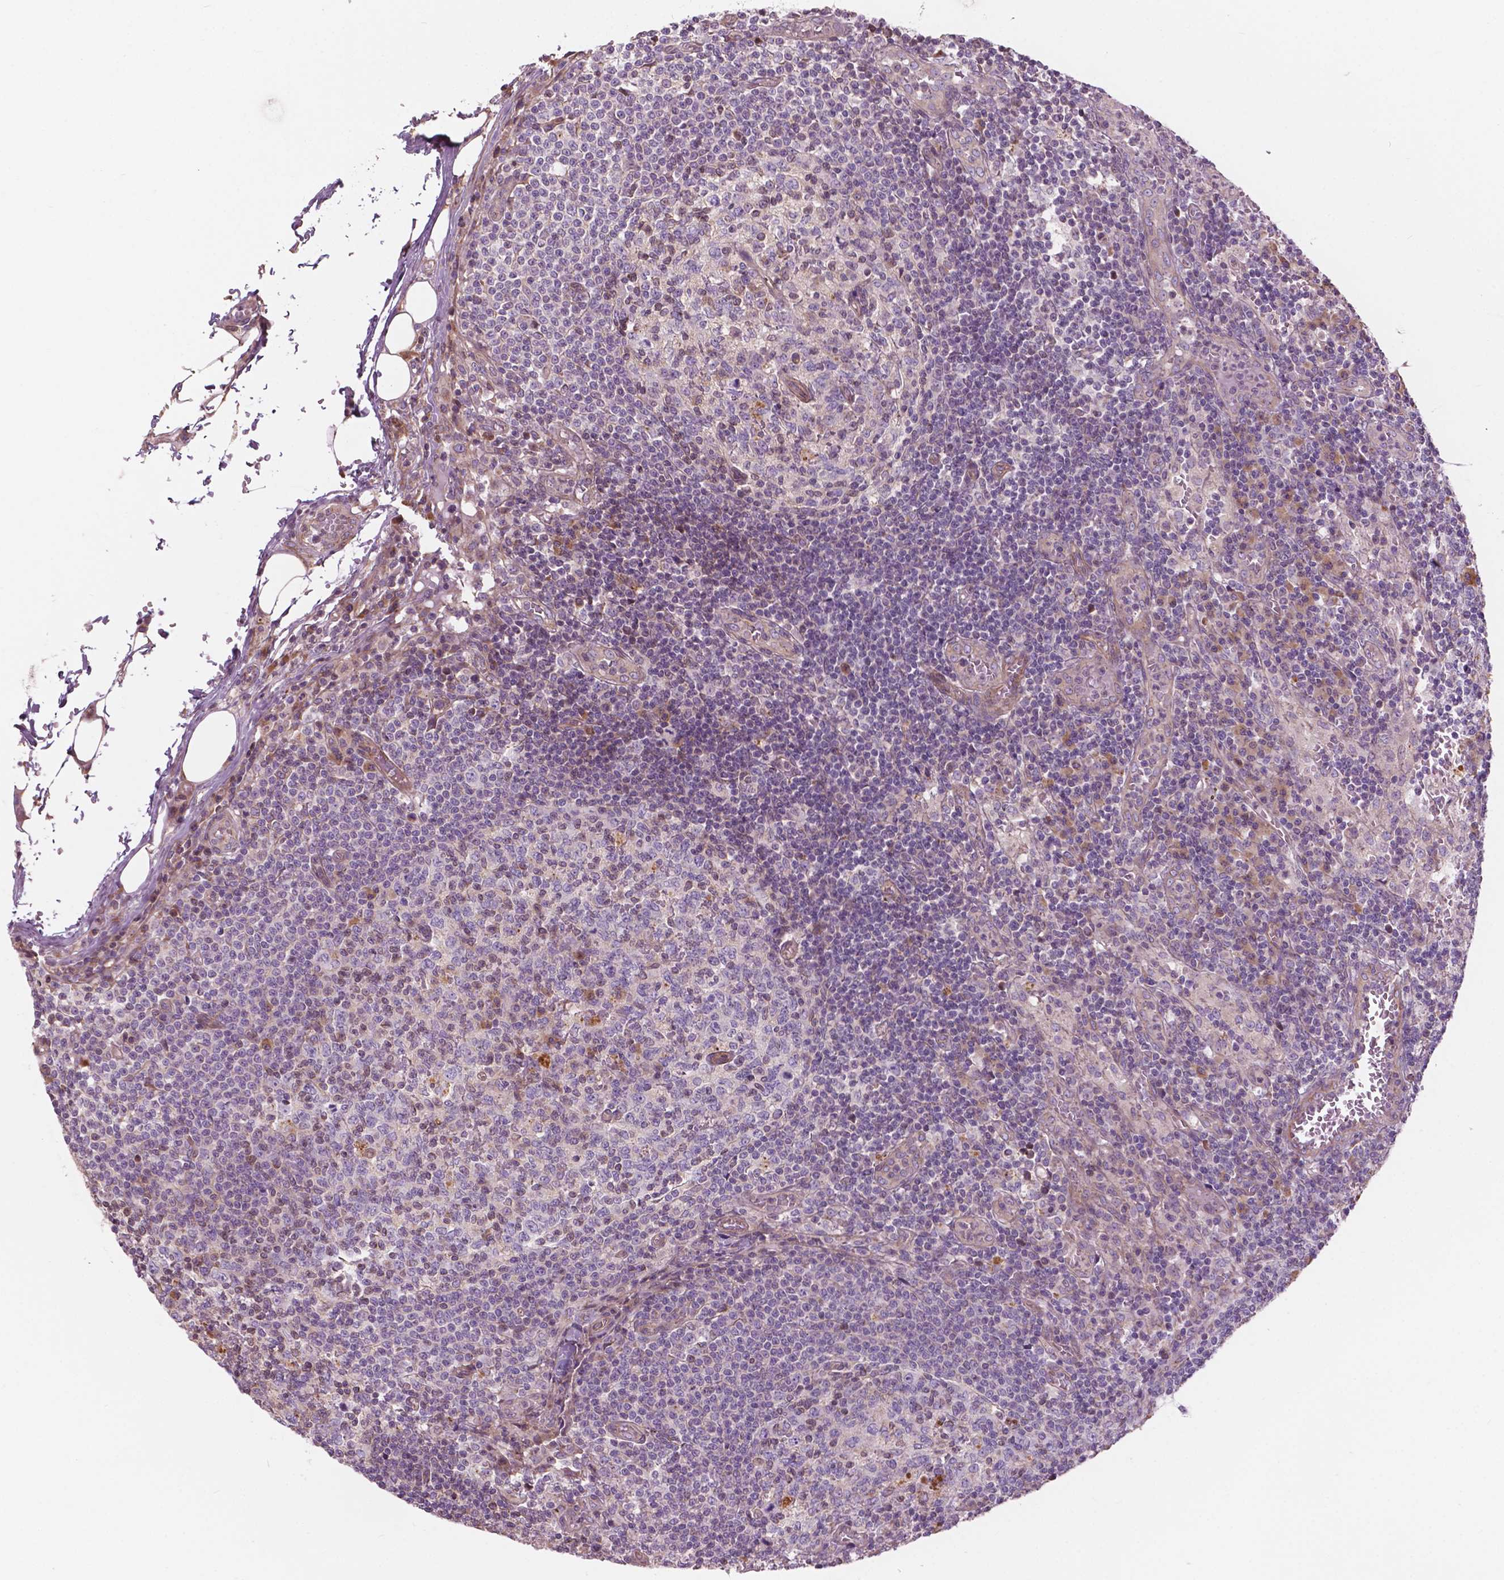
{"staining": {"intensity": "weak", "quantity": "<25%", "location": "cytoplasmic/membranous,nuclear"}, "tissue": "lymph node", "cell_type": "Germinal center cells", "image_type": "normal", "snomed": [{"axis": "morphology", "description": "Normal tissue, NOS"}, {"axis": "topography", "description": "Lymph node"}], "caption": "Immunohistochemistry histopathology image of unremarkable lymph node: lymph node stained with DAB exhibits no significant protein expression in germinal center cells. (DAB IHC visualized using brightfield microscopy, high magnification).", "gene": "SURF4", "patient": {"sex": "male", "age": 62}}